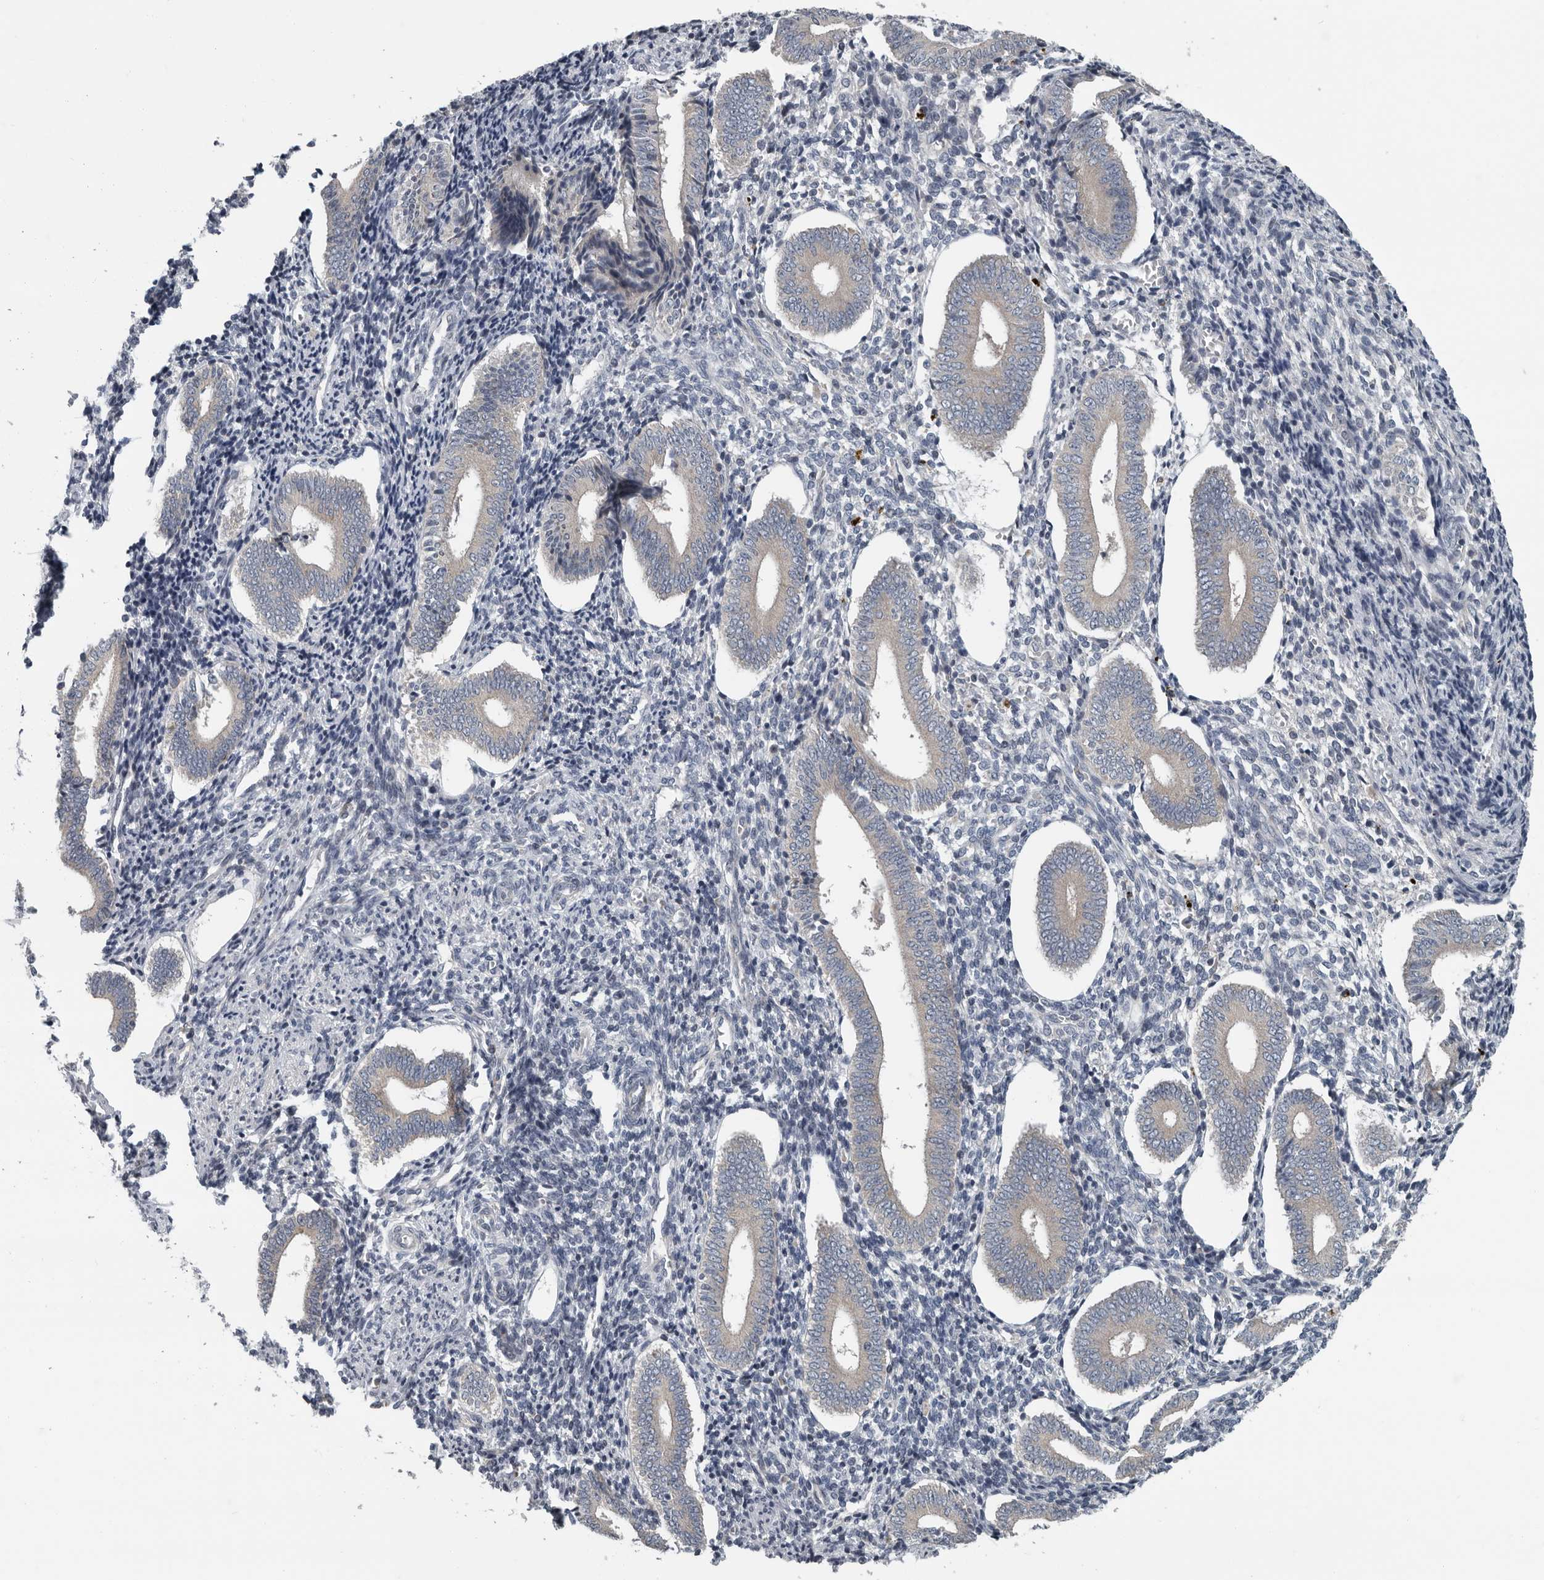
{"staining": {"intensity": "negative", "quantity": "none", "location": "none"}, "tissue": "endometrium", "cell_type": "Cells in endometrial stroma", "image_type": "normal", "snomed": [{"axis": "morphology", "description": "Normal tissue, NOS"}, {"axis": "topography", "description": "Uterus"}, {"axis": "topography", "description": "Endometrium"}], "caption": "Immunohistochemical staining of benign endometrium displays no significant positivity in cells in endometrial stroma.", "gene": "TMEM199", "patient": {"sex": "female", "age": 33}}